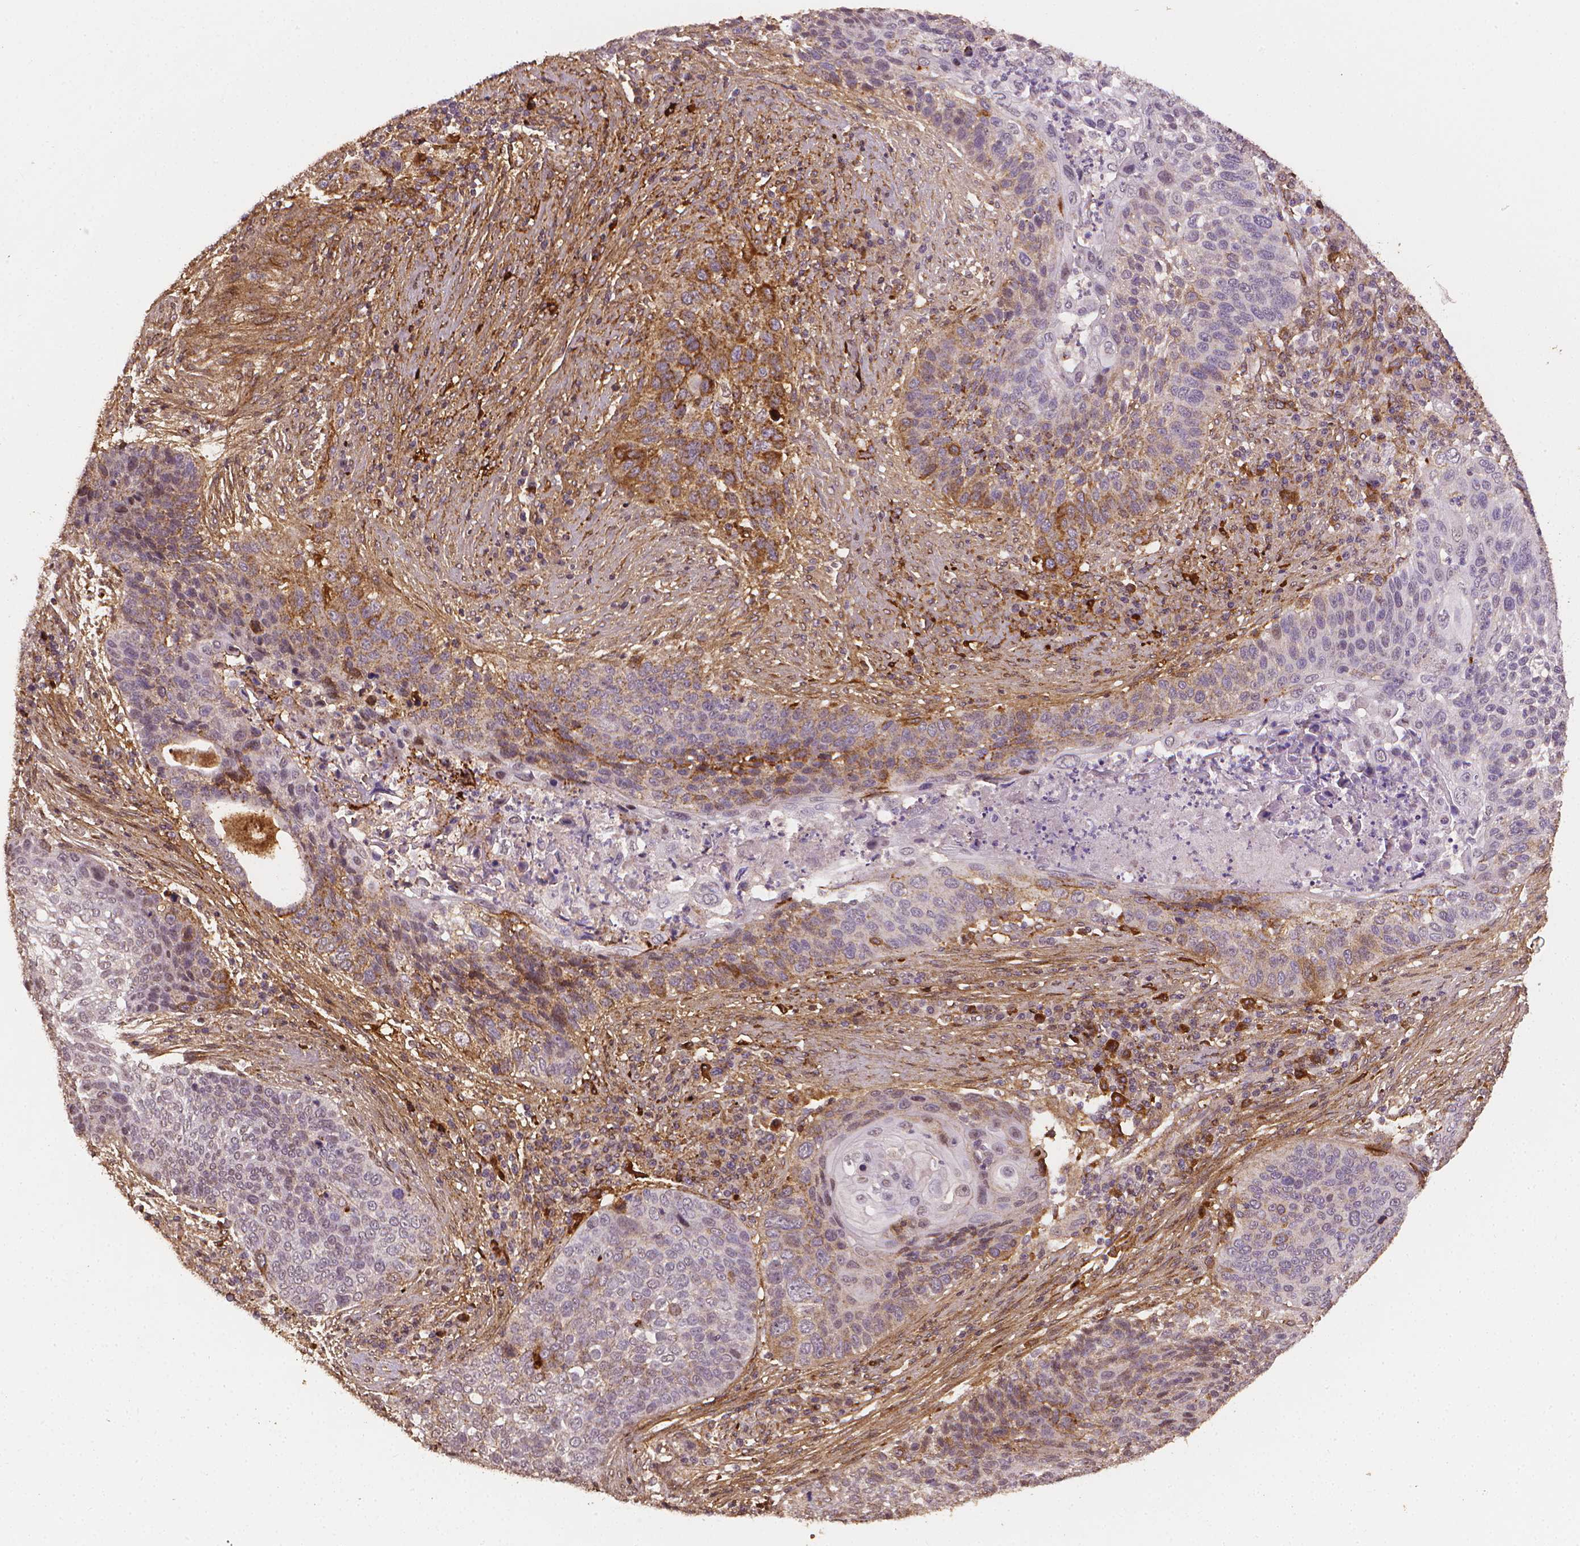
{"staining": {"intensity": "moderate", "quantity": "<25%", "location": "cytoplasmic/membranous"}, "tissue": "lung cancer", "cell_type": "Tumor cells", "image_type": "cancer", "snomed": [{"axis": "morphology", "description": "Squamous cell carcinoma, NOS"}, {"axis": "morphology", "description": "Squamous cell carcinoma, metastatic, NOS"}, {"axis": "topography", "description": "Lung"}, {"axis": "topography", "description": "Pleura, NOS"}], "caption": "Immunohistochemical staining of human lung cancer (squamous cell carcinoma) reveals low levels of moderate cytoplasmic/membranous positivity in approximately <25% of tumor cells.", "gene": "DCN", "patient": {"sex": "male", "age": 72}}